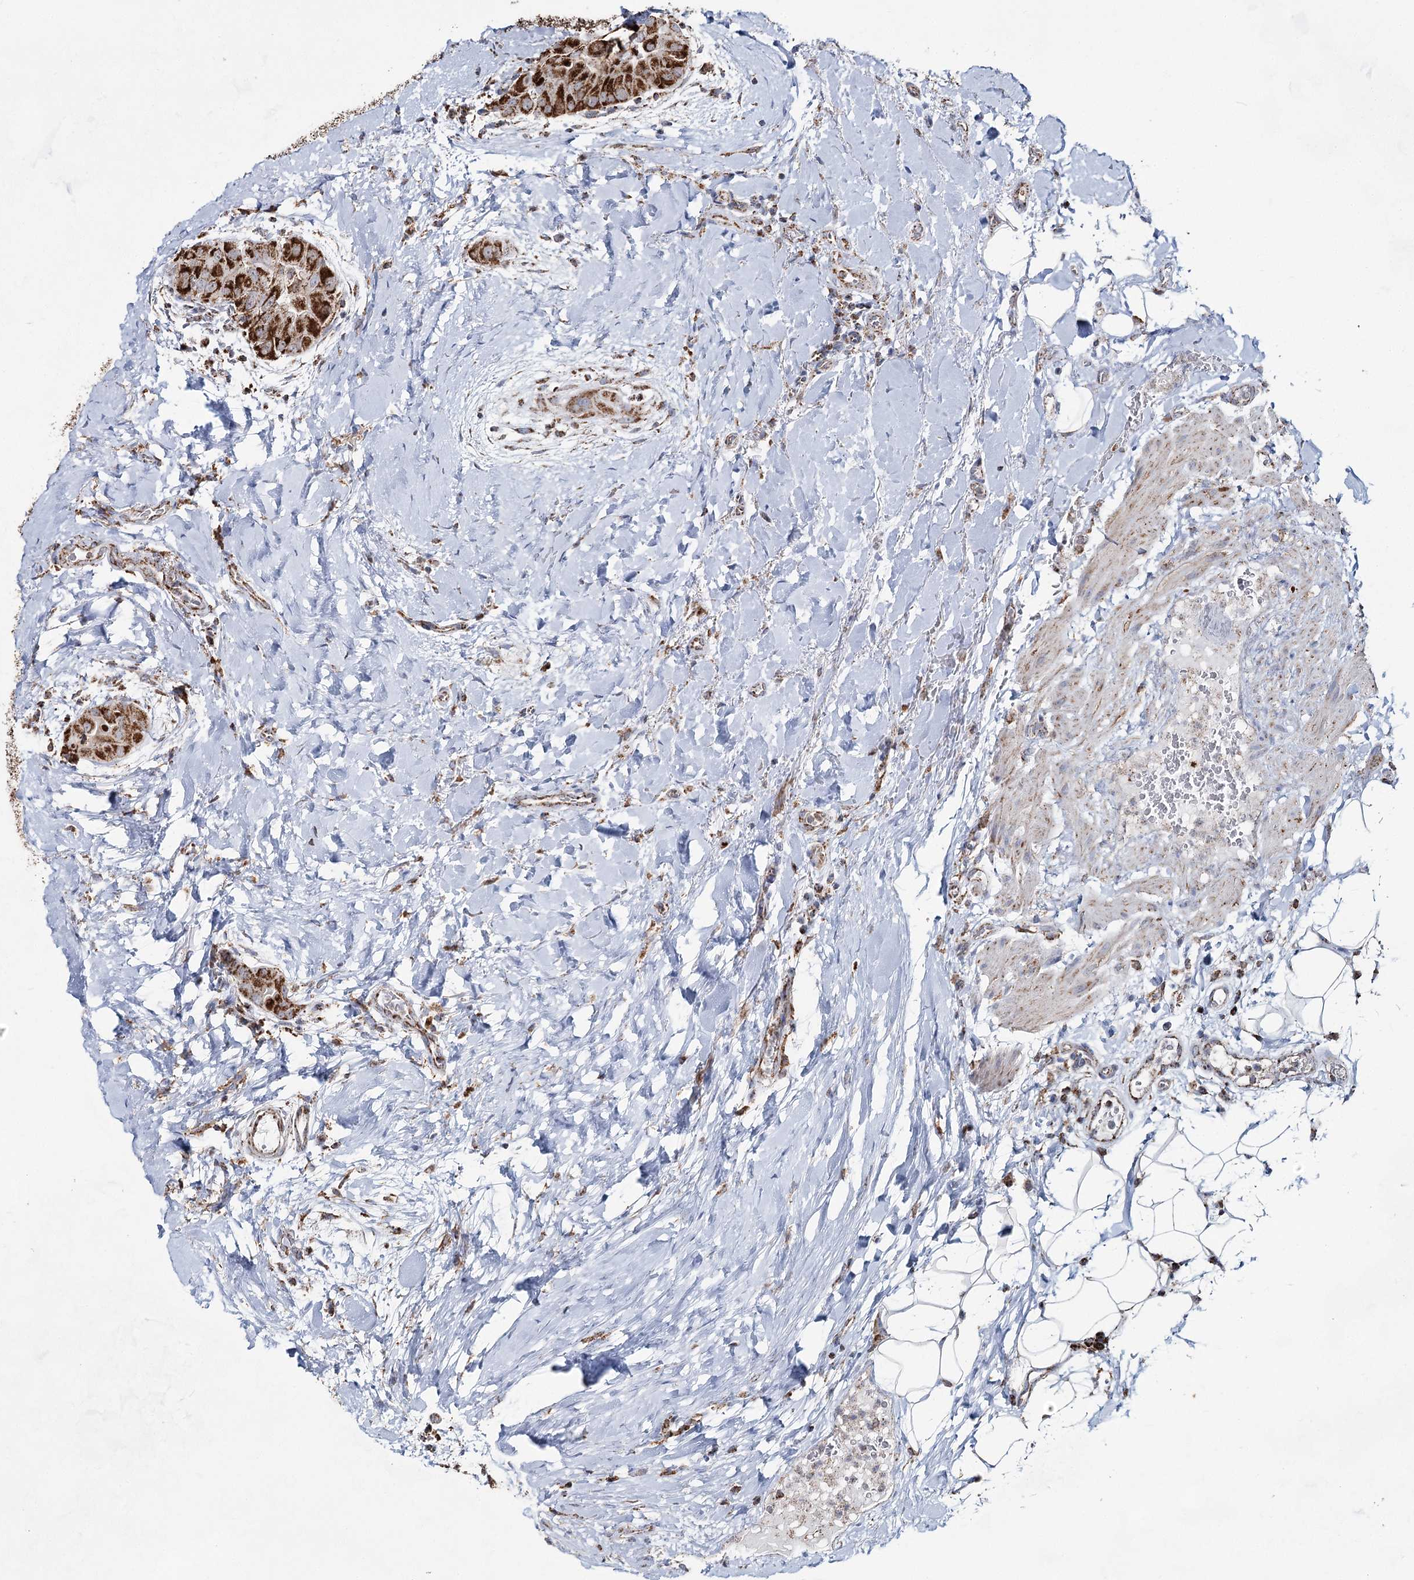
{"staining": {"intensity": "strong", "quantity": ">75%", "location": "cytoplasmic/membranous"}, "tissue": "thyroid cancer", "cell_type": "Tumor cells", "image_type": "cancer", "snomed": [{"axis": "morphology", "description": "Papillary adenocarcinoma, NOS"}, {"axis": "topography", "description": "Thyroid gland"}], "caption": "A high amount of strong cytoplasmic/membranous staining is present in approximately >75% of tumor cells in thyroid papillary adenocarcinoma tissue.", "gene": "CWF19L1", "patient": {"sex": "male", "age": 33}}